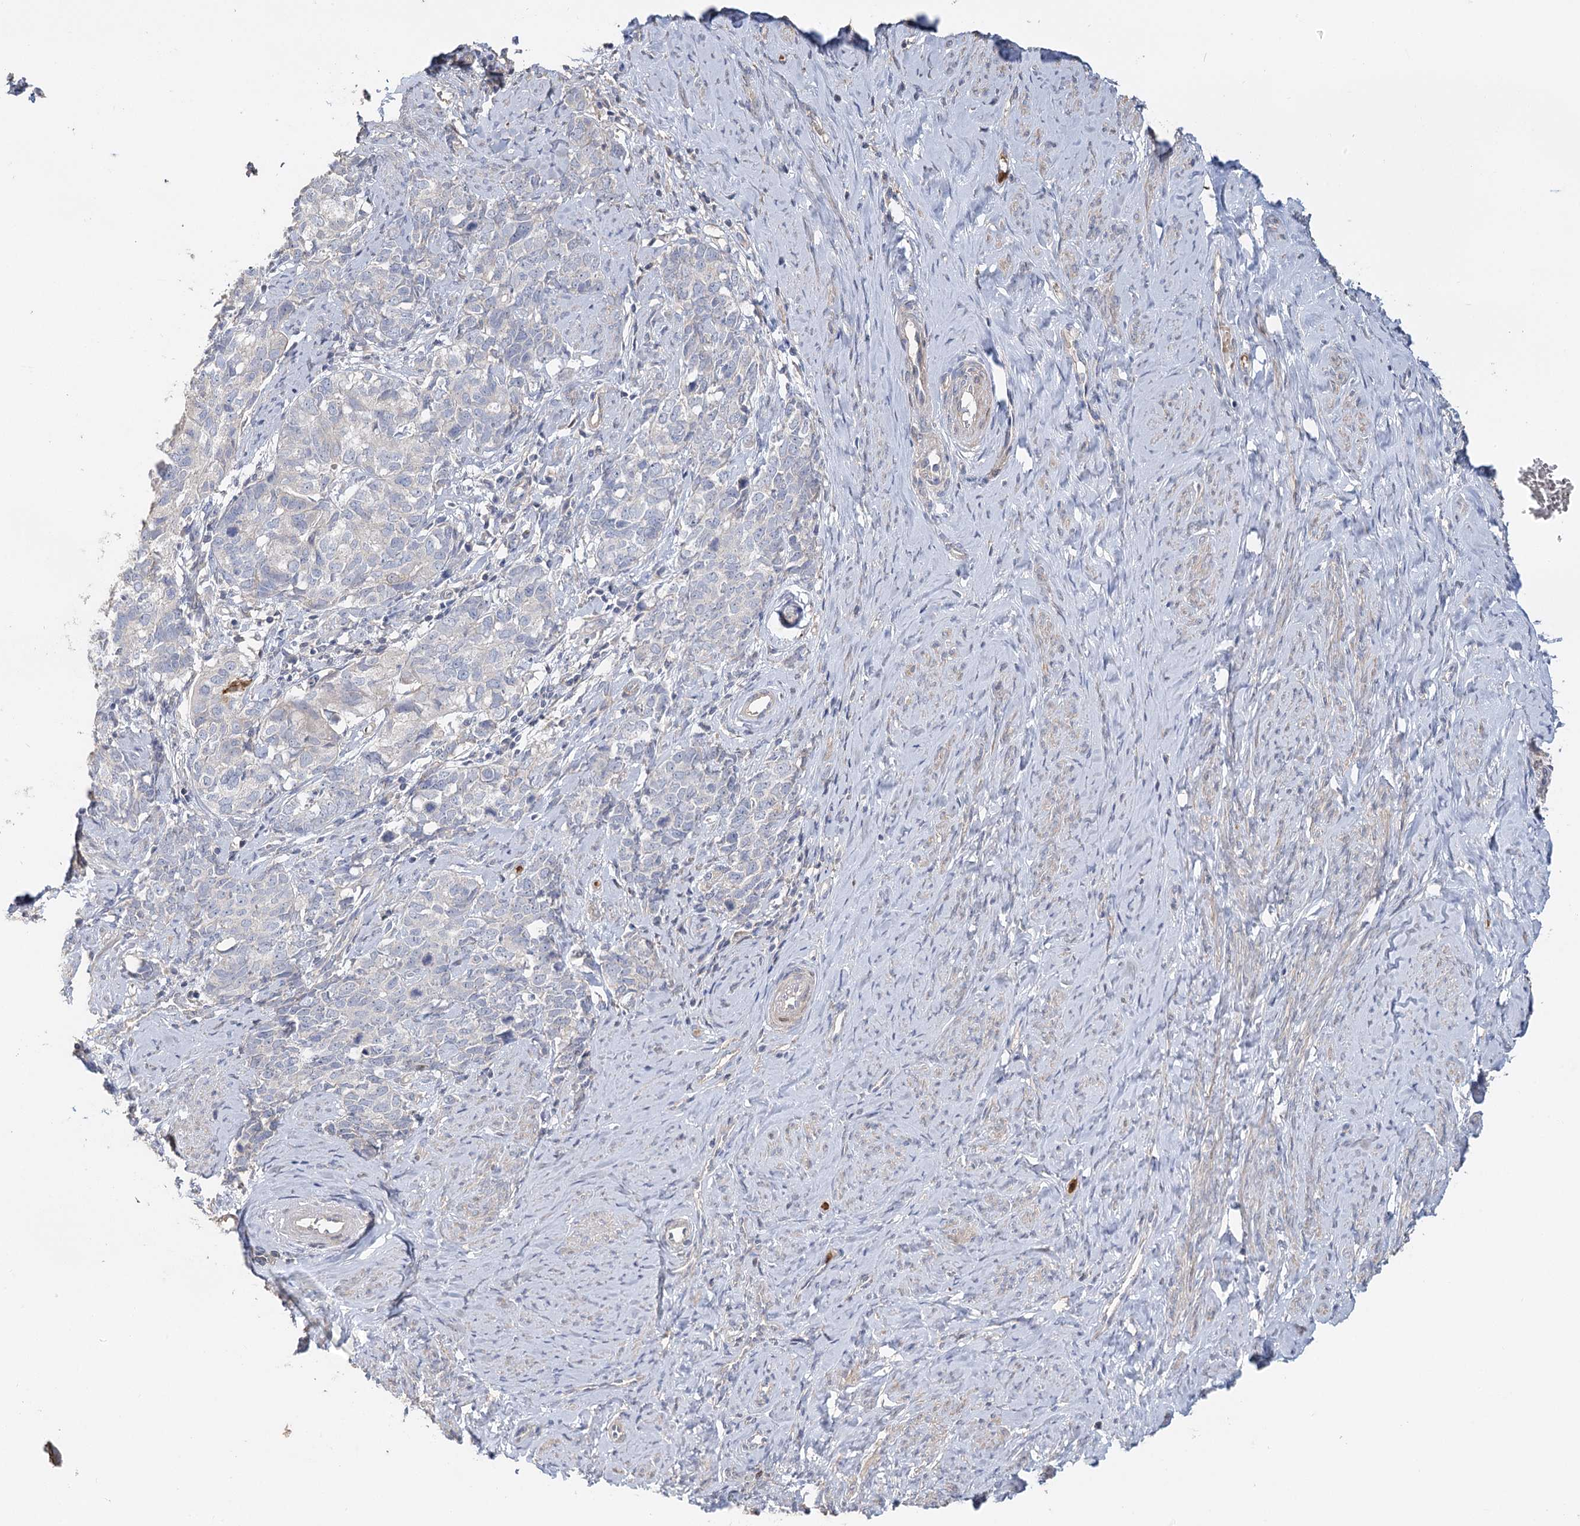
{"staining": {"intensity": "negative", "quantity": "none", "location": "none"}, "tissue": "cervical cancer", "cell_type": "Tumor cells", "image_type": "cancer", "snomed": [{"axis": "morphology", "description": "Squamous cell carcinoma, NOS"}, {"axis": "topography", "description": "Cervix"}], "caption": "Tumor cells are negative for brown protein staining in squamous cell carcinoma (cervical).", "gene": "EPB41L5", "patient": {"sex": "female", "age": 63}}